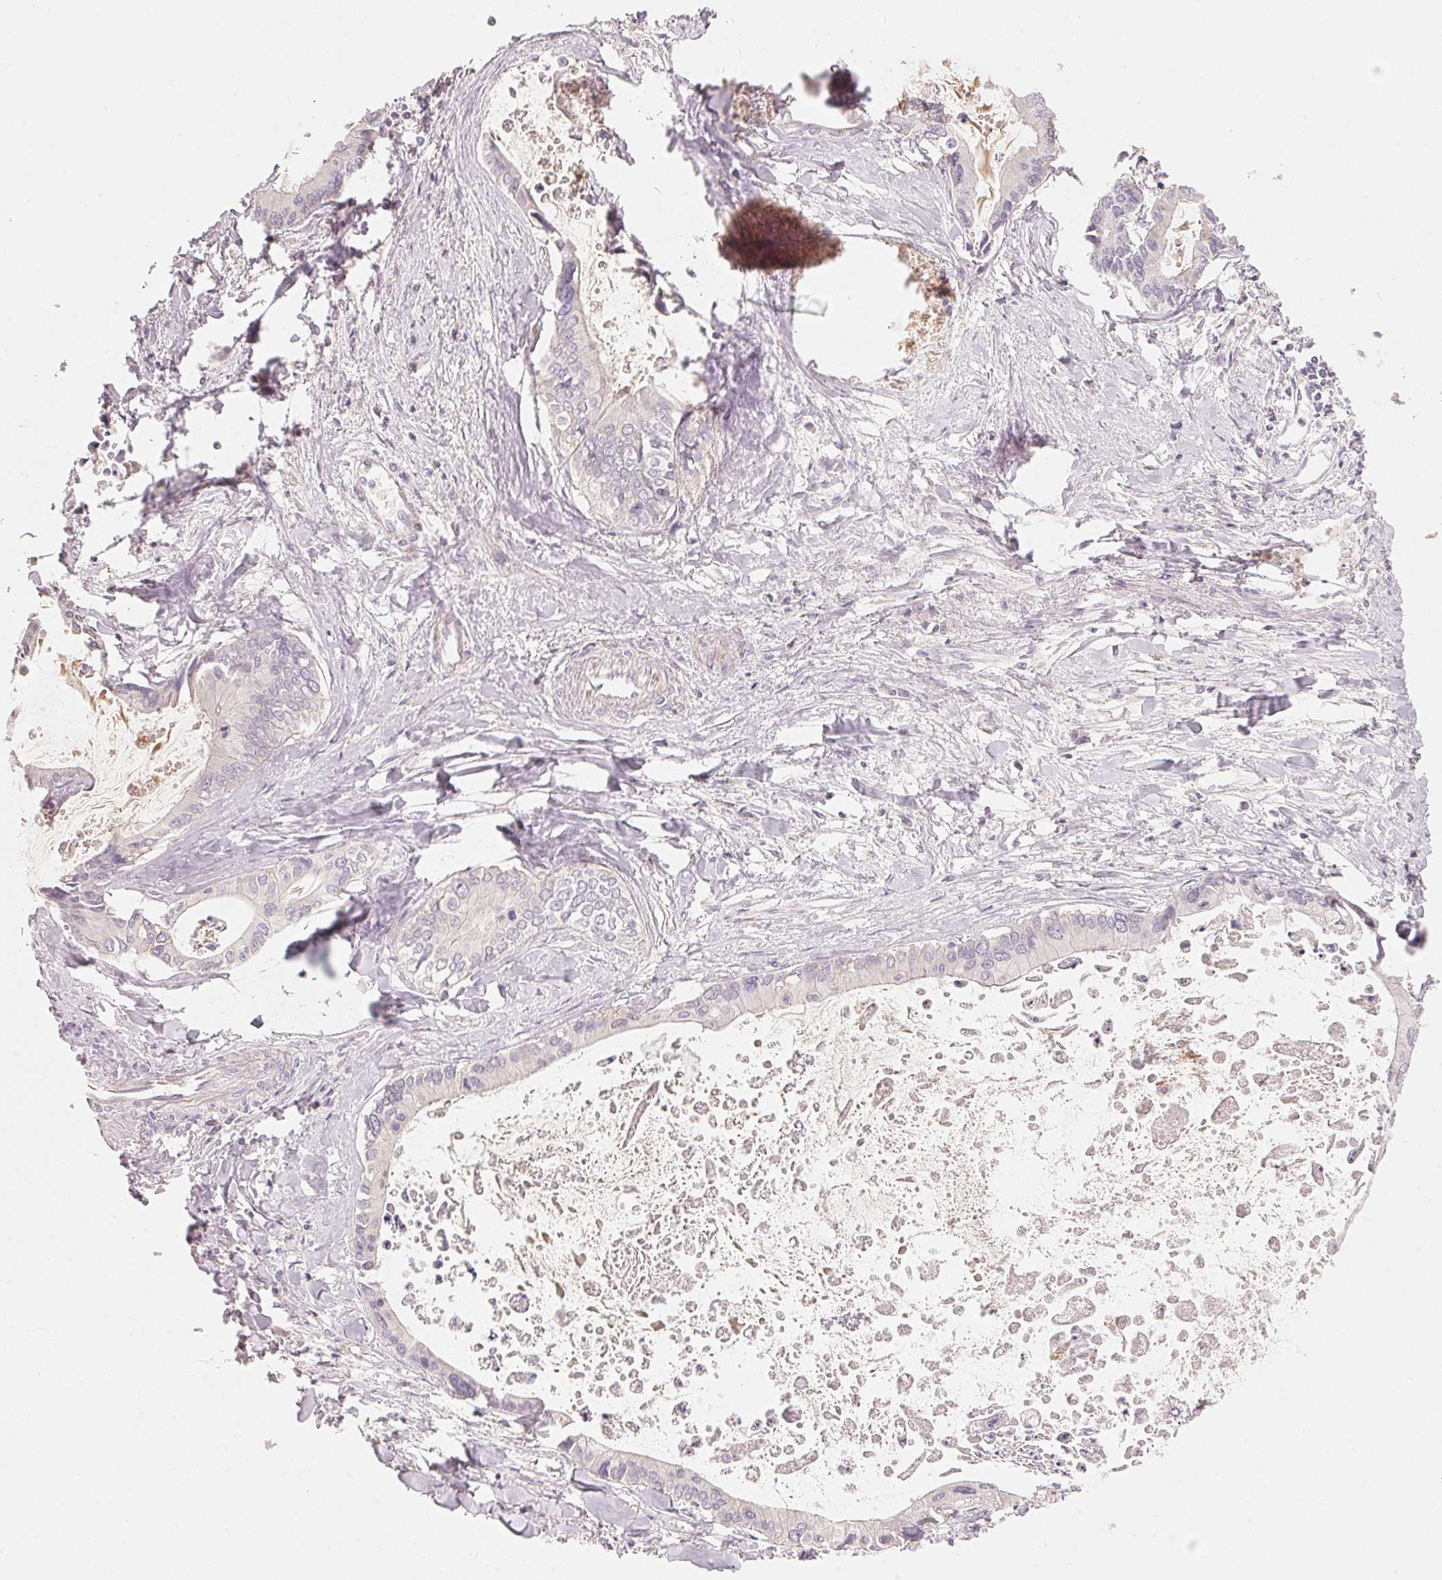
{"staining": {"intensity": "negative", "quantity": "none", "location": "none"}, "tissue": "liver cancer", "cell_type": "Tumor cells", "image_type": "cancer", "snomed": [{"axis": "morphology", "description": "Cholangiocarcinoma"}, {"axis": "topography", "description": "Liver"}], "caption": "Image shows no significant protein expression in tumor cells of liver cholangiocarcinoma.", "gene": "TP53AIP1", "patient": {"sex": "male", "age": 66}}